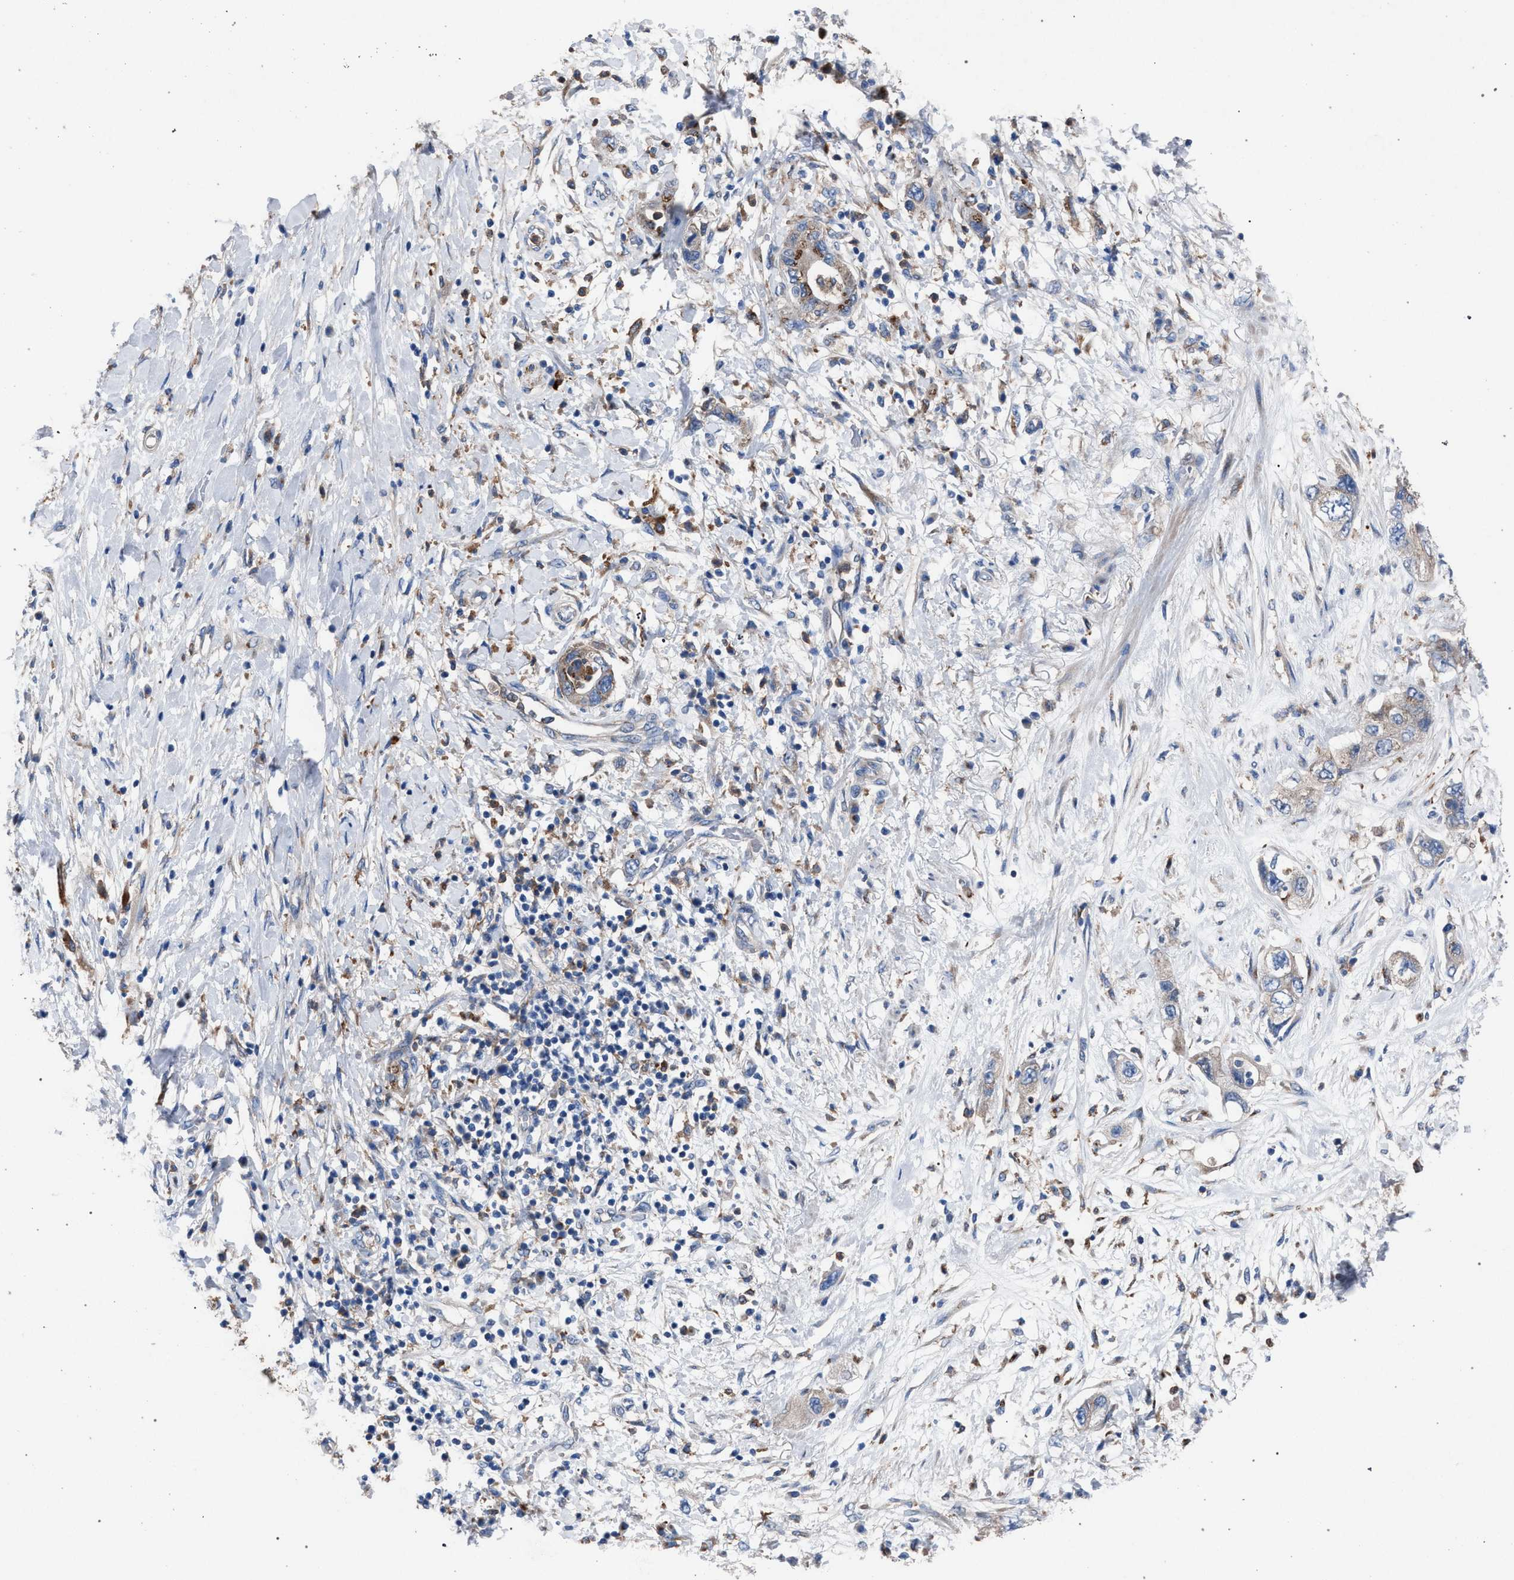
{"staining": {"intensity": "weak", "quantity": ">75%", "location": "cytoplasmic/membranous"}, "tissue": "pancreatic cancer", "cell_type": "Tumor cells", "image_type": "cancer", "snomed": [{"axis": "morphology", "description": "Adenocarcinoma, NOS"}, {"axis": "topography", "description": "Pancreas"}], "caption": "Human pancreatic adenocarcinoma stained for a protein (brown) exhibits weak cytoplasmic/membranous positive staining in approximately >75% of tumor cells.", "gene": "ATP6V0A1", "patient": {"sex": "female", "age": 73}}